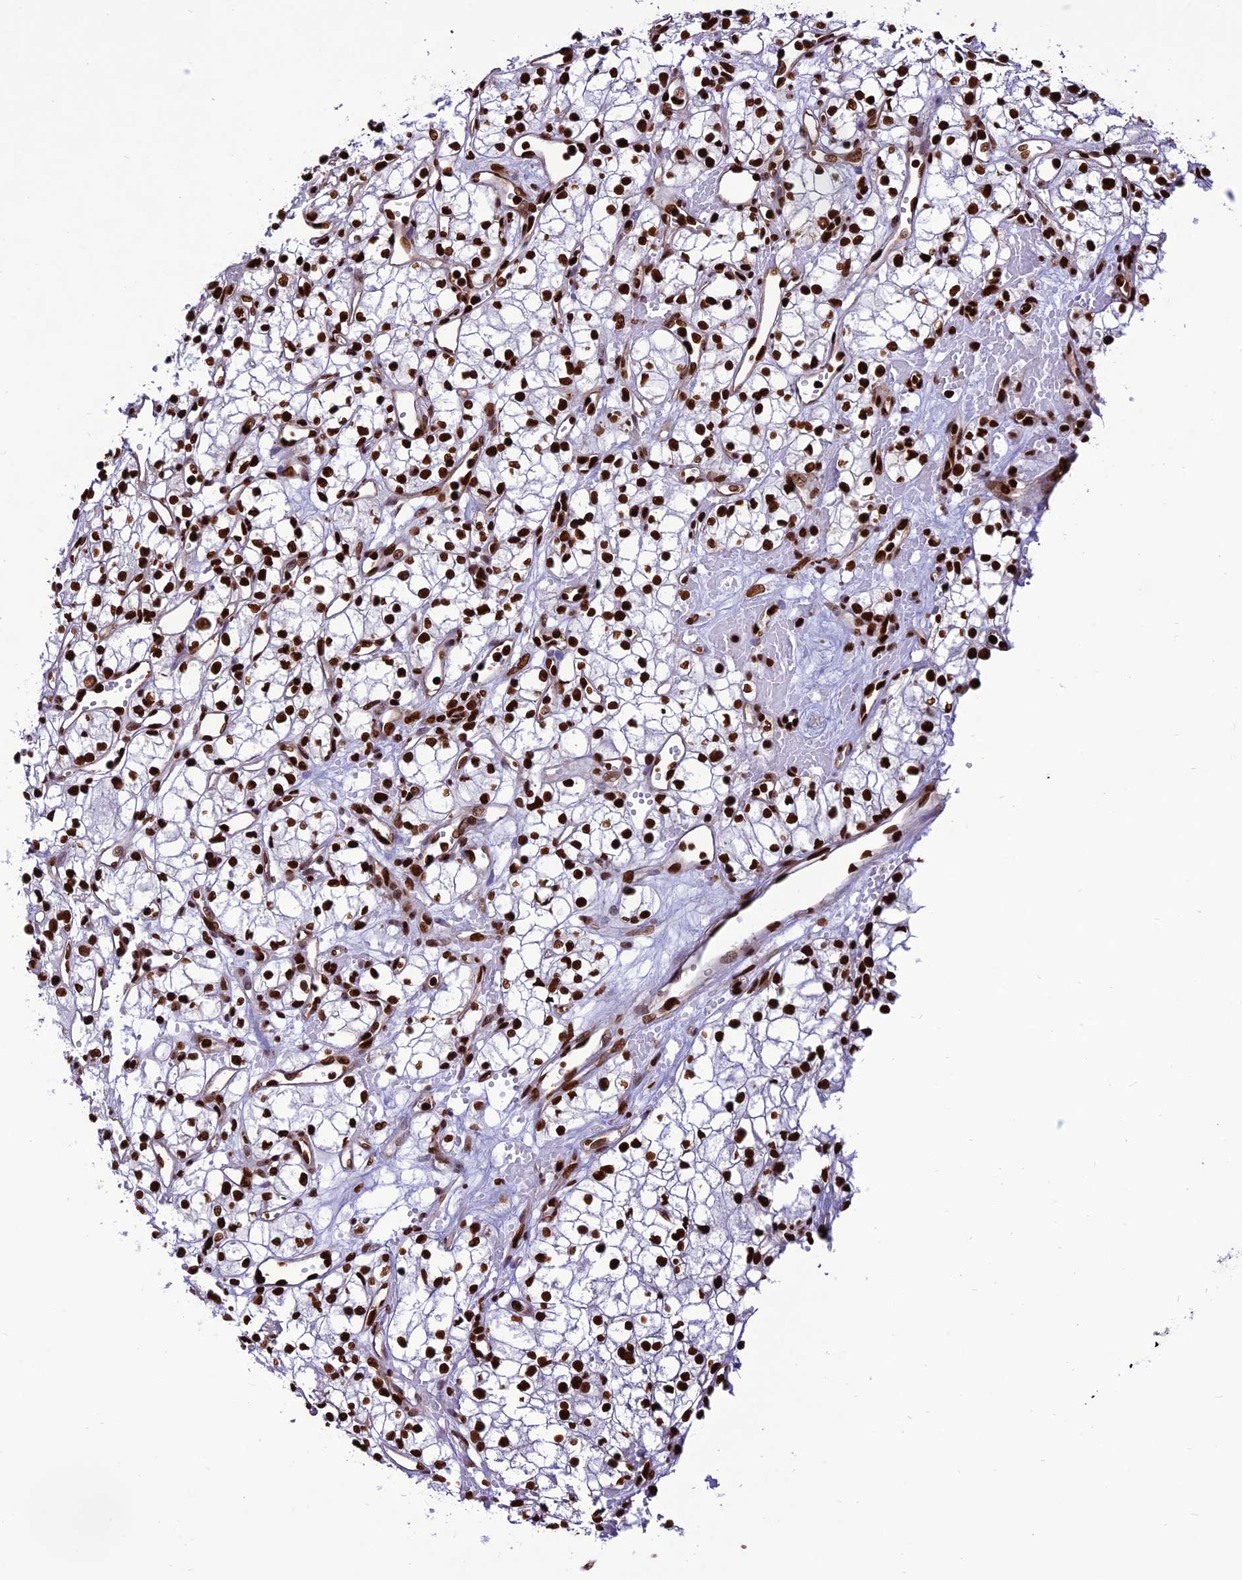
{"staining": {"intensity": "strong", "quantity": ">75%", "location": "nuclear"}, "tissue": "renal cancer", "cell_type": "Tumor cells", "image_type": "cancer", "snomed": [{"axis": "morphology", "description": "Adenocarcinoma, NOS"}, {"axis": "topography", "description": "Kidney"}], "caption": "DAB immunohistochemical staining of renal adenocarcinoma reveals strong nuclear protein positivity in approximately >75% of tumor cells.", "gene": "INO80E", "patient": {"sex": "male", "age": 59}}